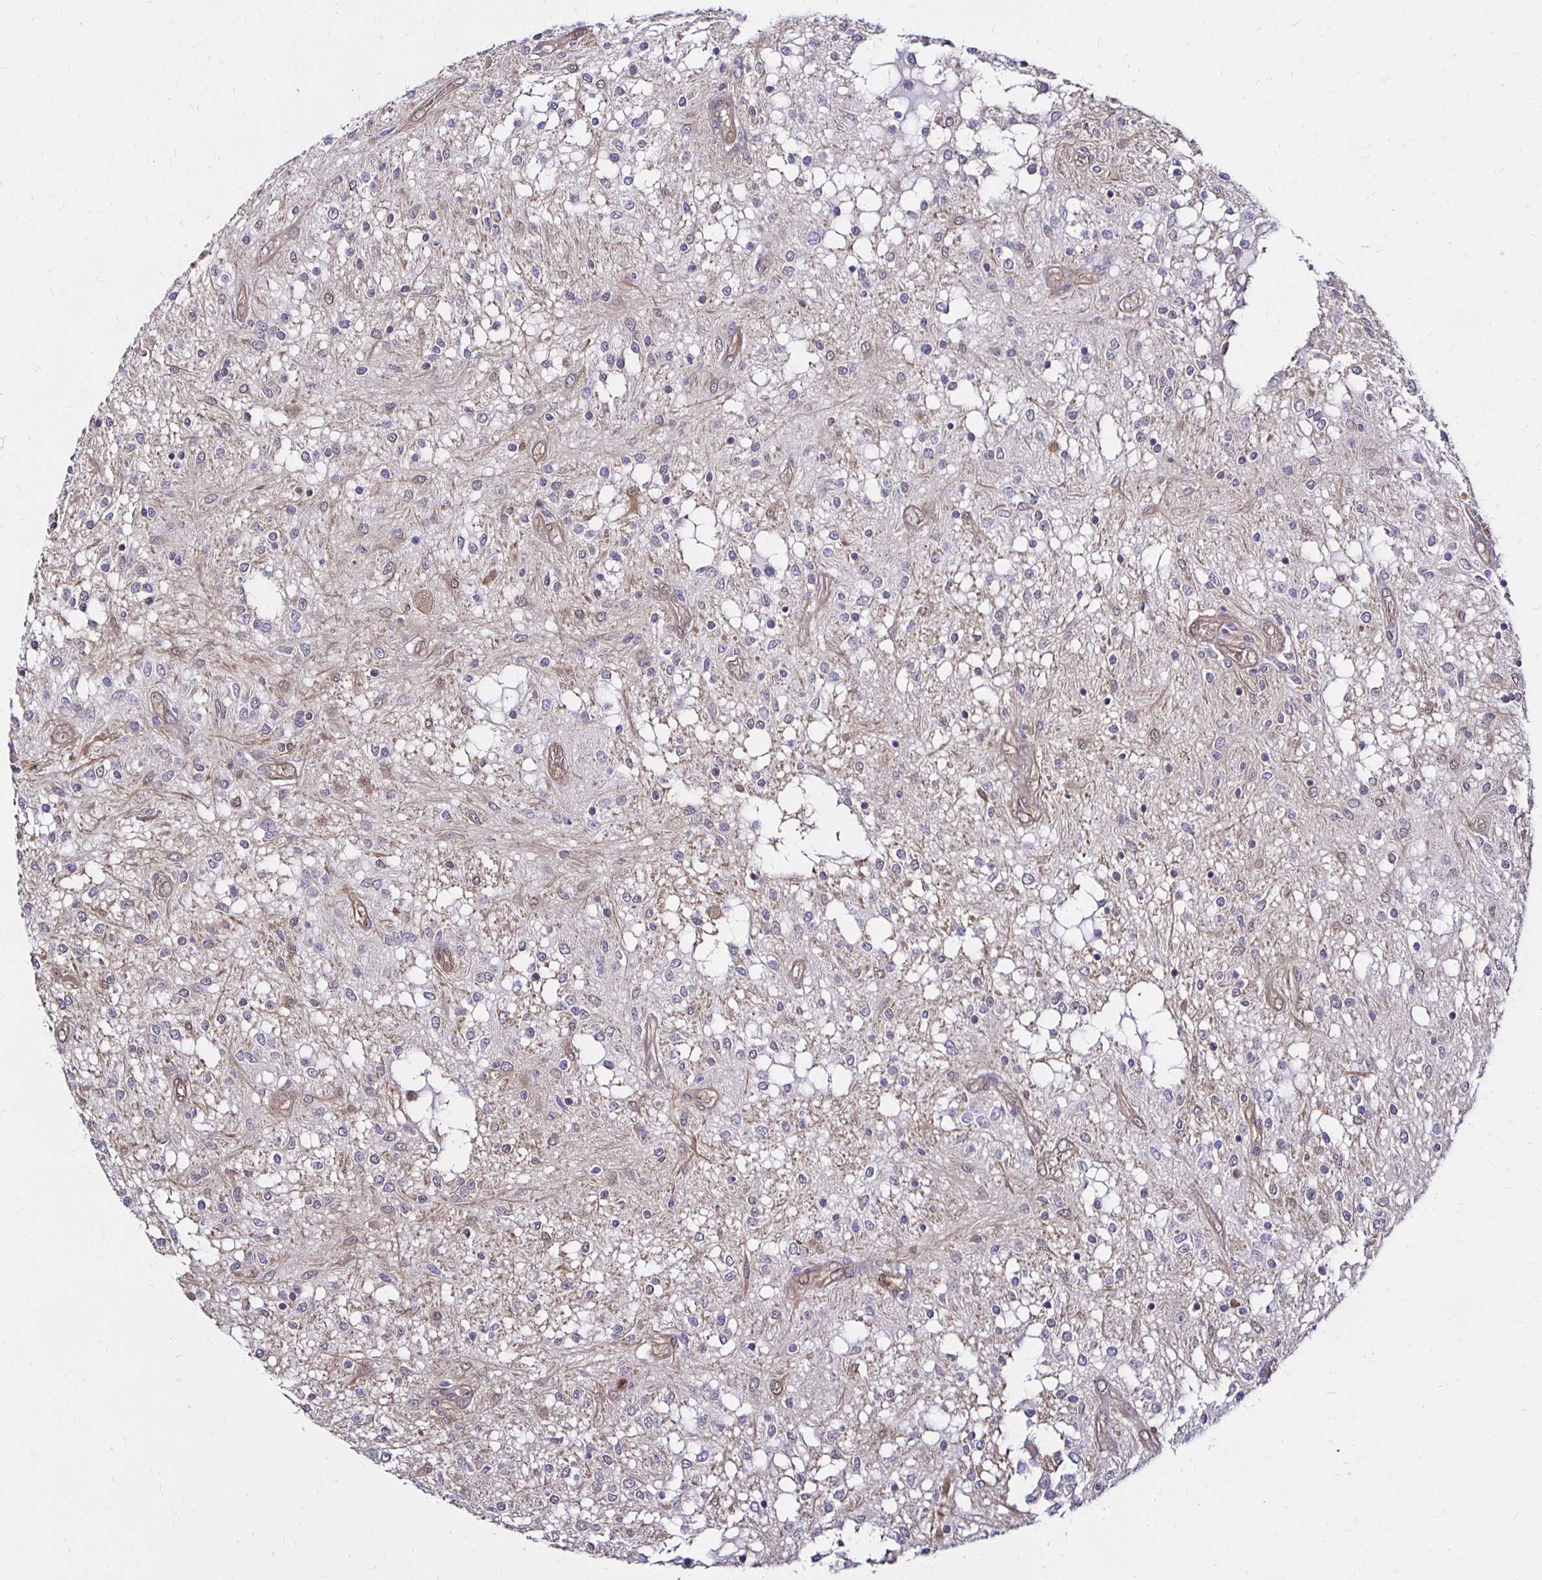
{"staining": {"intensity": "negative", "quantity": "none", "location": "none"}, "tissue": "glioma", "cell_type": "Tumor cells", "image_type": "cancer", "snomed": [{"axis": "morphology", "description": "Glioma, malignant, Low grade"}, {"axis": "topography", "description": "Cerebellum"}], "caption": "DAB (3,3'-diaminobenzidine) immunohistochemical staining of malignant glioma (low-grade) displays no significant expression in tumor cells. (Stains: DAB IHC with hematoxylin counter stain, Microscopy: brightfield microscopy at high magnification).", "gene": "TXN", "patient": {"sex": "female", "age": 14}}